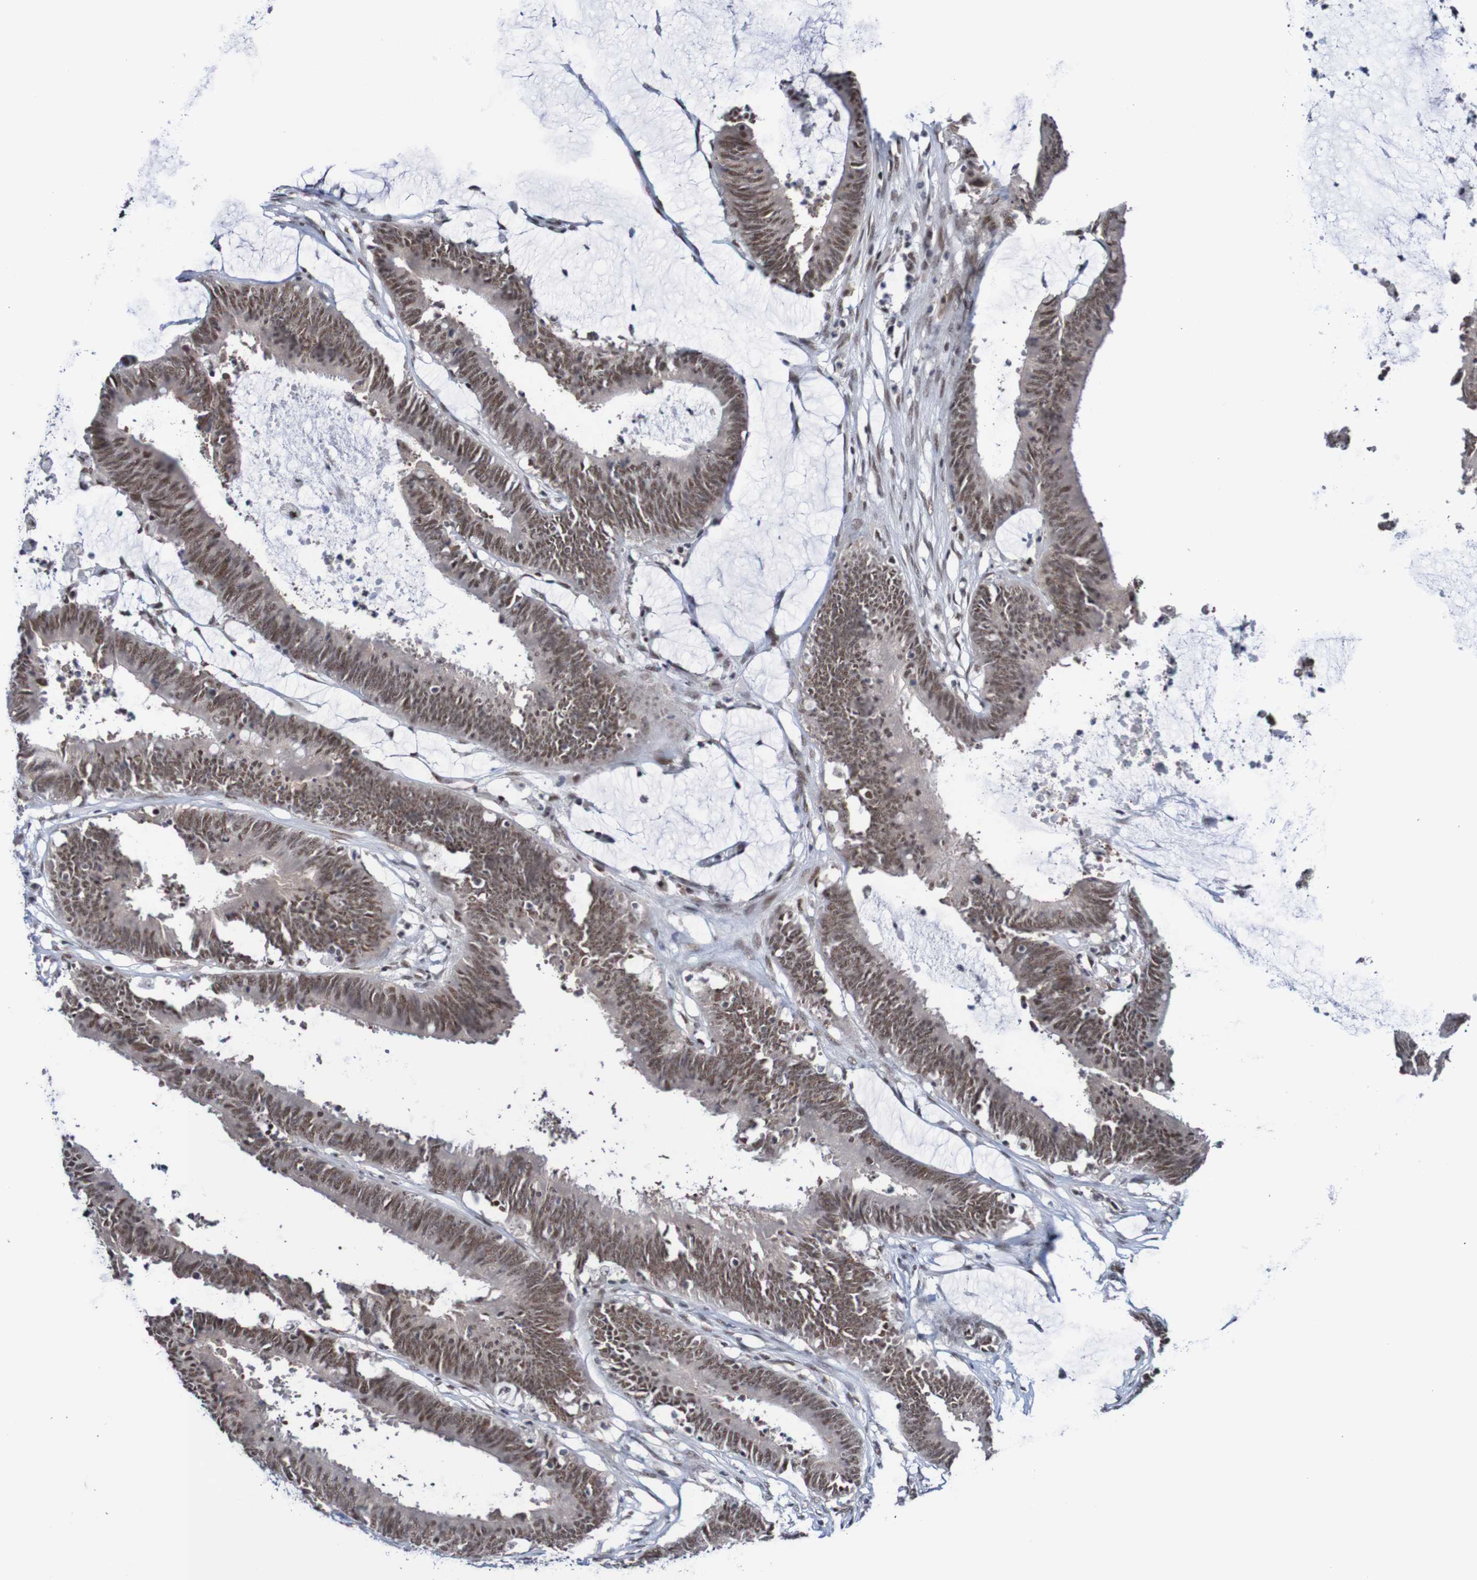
{"staining": {"intensity": "moderate", "quantity": ">75%", "location": "cytoplasmic/membranous,nuclear"}, "tissue": "colorectal cancer", "cell_type": "Tumor cells", "image_type": "cancer", "snomed": [{"axis": "morphology", "description": "Adenocarcinoma, NOS"}, {"axis": "topography", "description": "Rectum"}], "caption": "There is medium levels of moderate cytoplasmic/membranous and nuclear expression in tumor cells of colorectal adenocarcinoma, as demonstrated by immunohistochemical staining (brown color).", "gene": "CDC5L", "patient": {"sex": "female", "age": 66}}